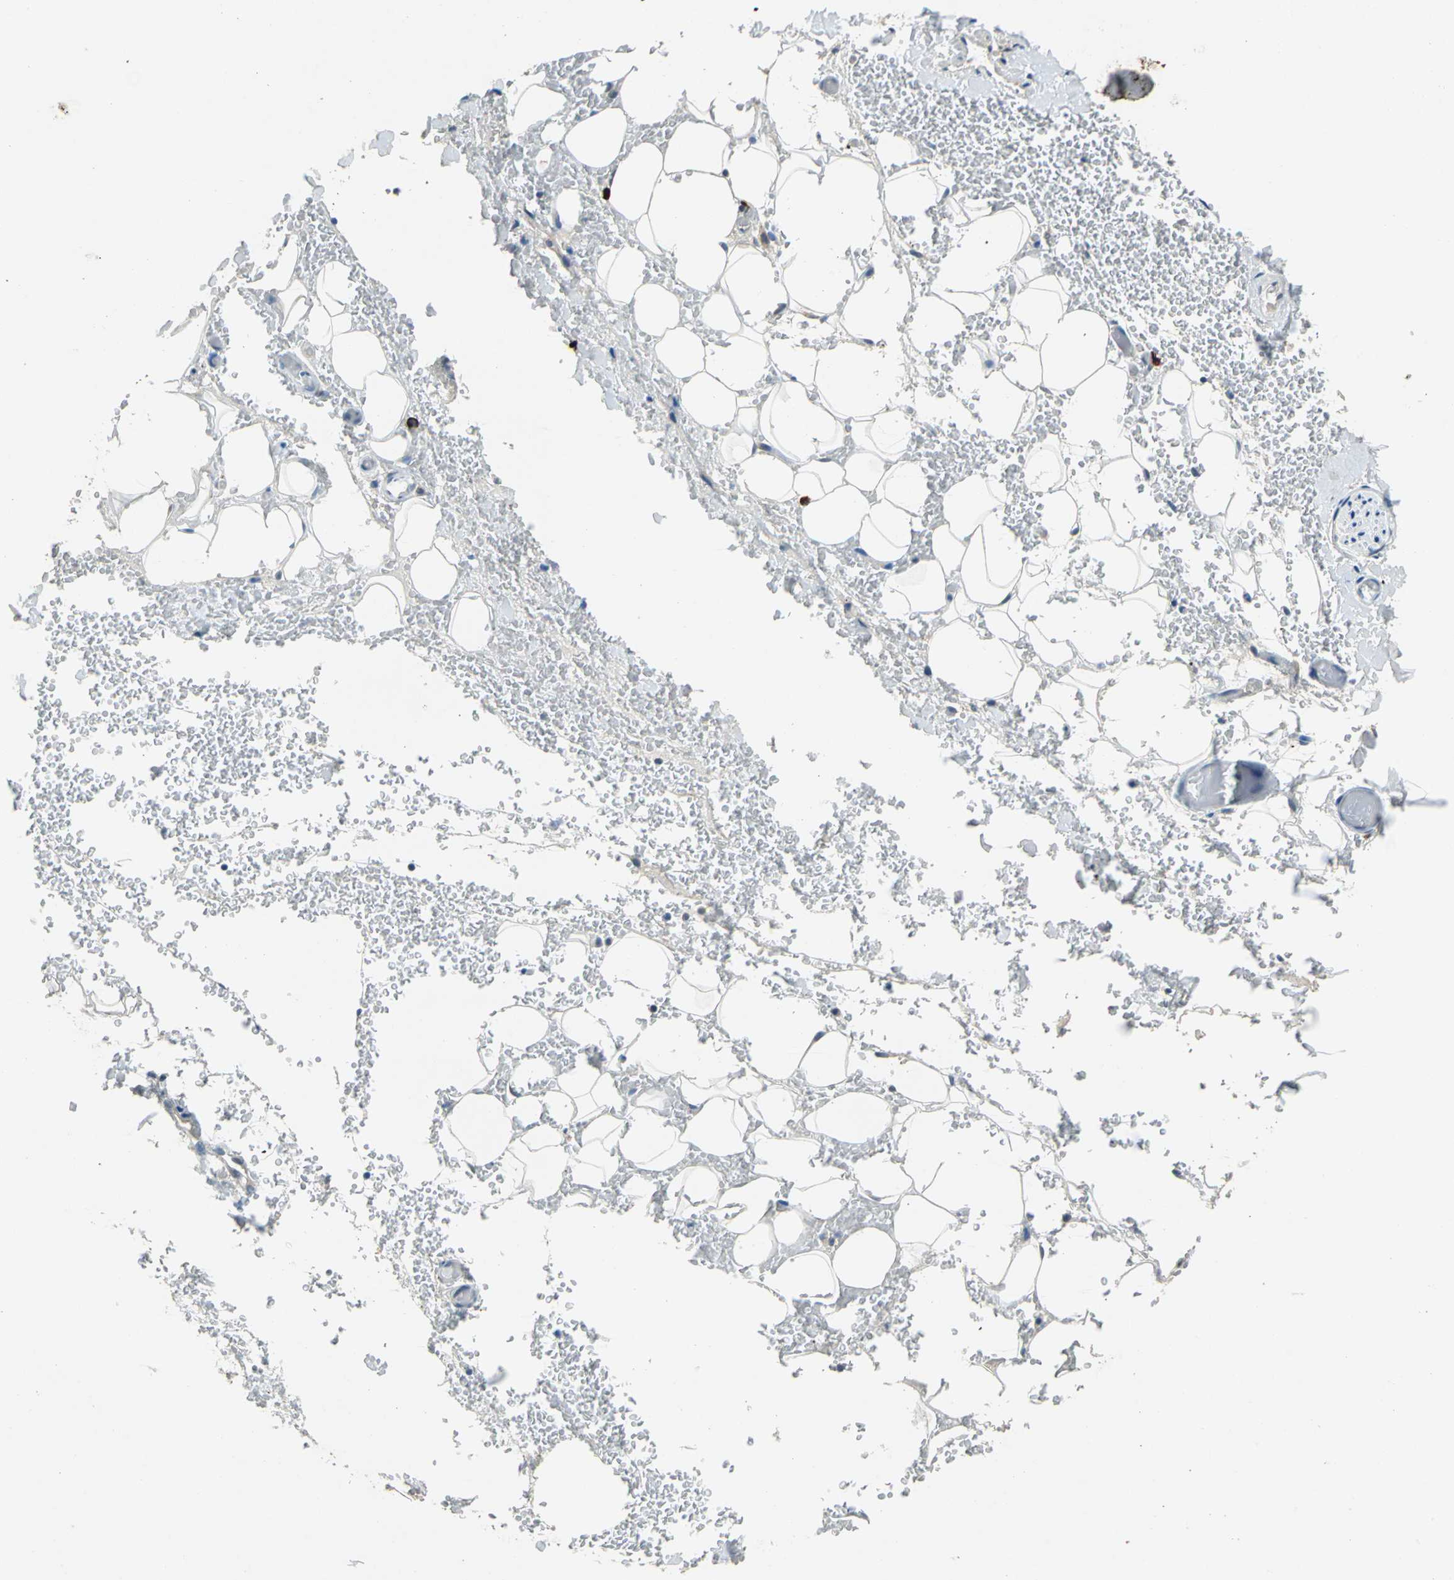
{"staining": {"intensity": "negative", "quantity": "none", "location": "none"}, "tissue": "adipose tissue", "cell_type": "Adipocytes", "image_type": "normal", "snomed": [{"axis": "morphology", "description": "Normal tissue, NOS"}, {"axis": "morphology", "description": "Inflammation, NOS"}, {"axis": "topography", "description": "Breast"}], "caption": "This is a photomicrograph of IHC staining of normal adipose tissue, which shows no staining in adipocytes.", "gene": "SLC19A2", "patient": {"sex": "female", "age": 65}}